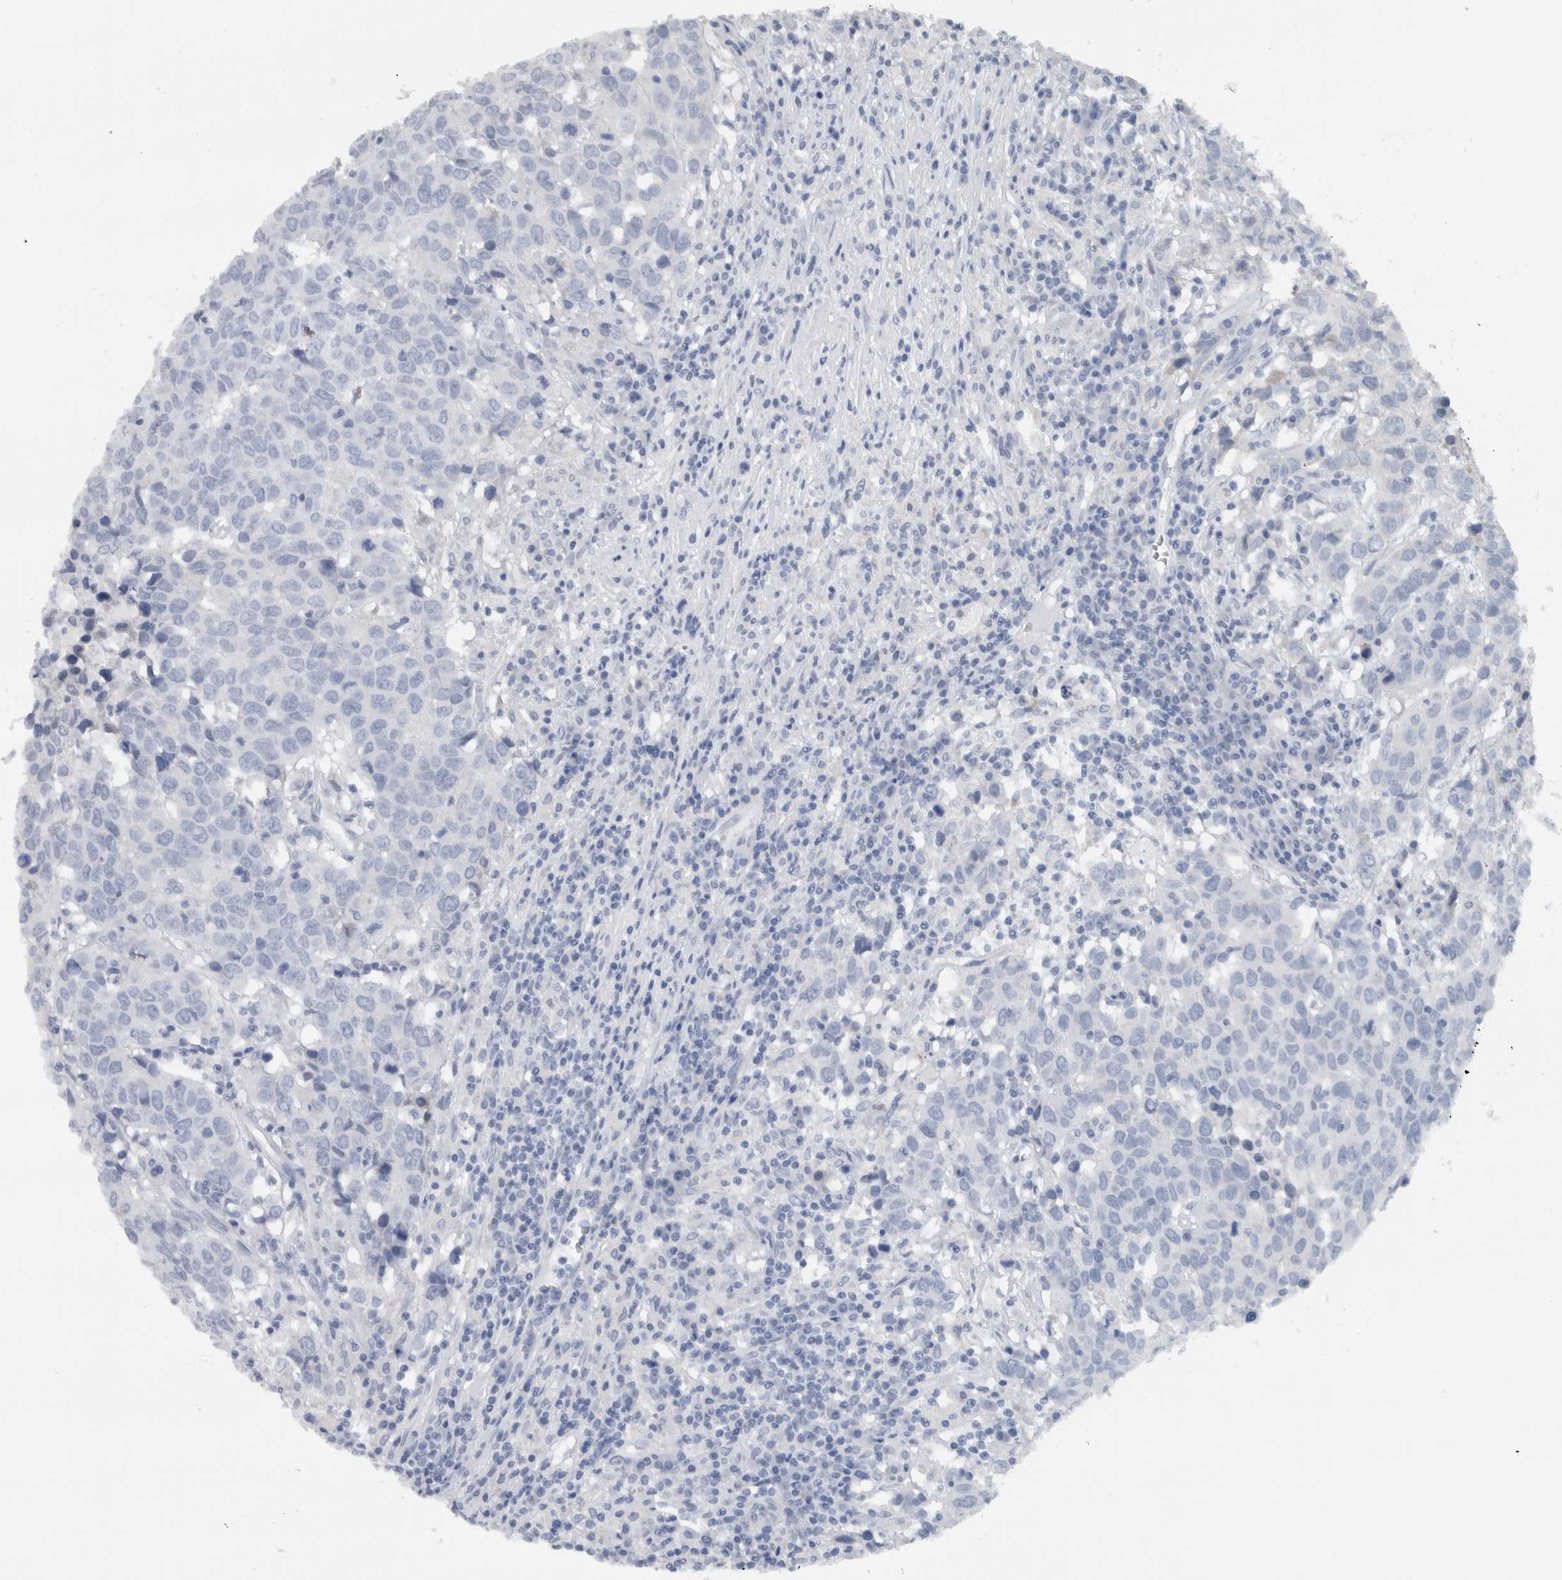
{"staining": {"intensity": "negative", "quantity": "none", "location": "none"}, "tissue": "head and neck cancer", "cell_type": "Tumor cells", "image_type": "cancer", "snomed": [{"axis": "morphology", "description": "Squamous cell carcinoma, NOS"}, {"axis": "topography", "description": "Head-Neck"}], "caption": "This is an IHC histopathology image of head and neck cancer. There is no positivity in tumor cells.", "gene": "NEFM", "patient": {"sex": "male", "age": 66}}